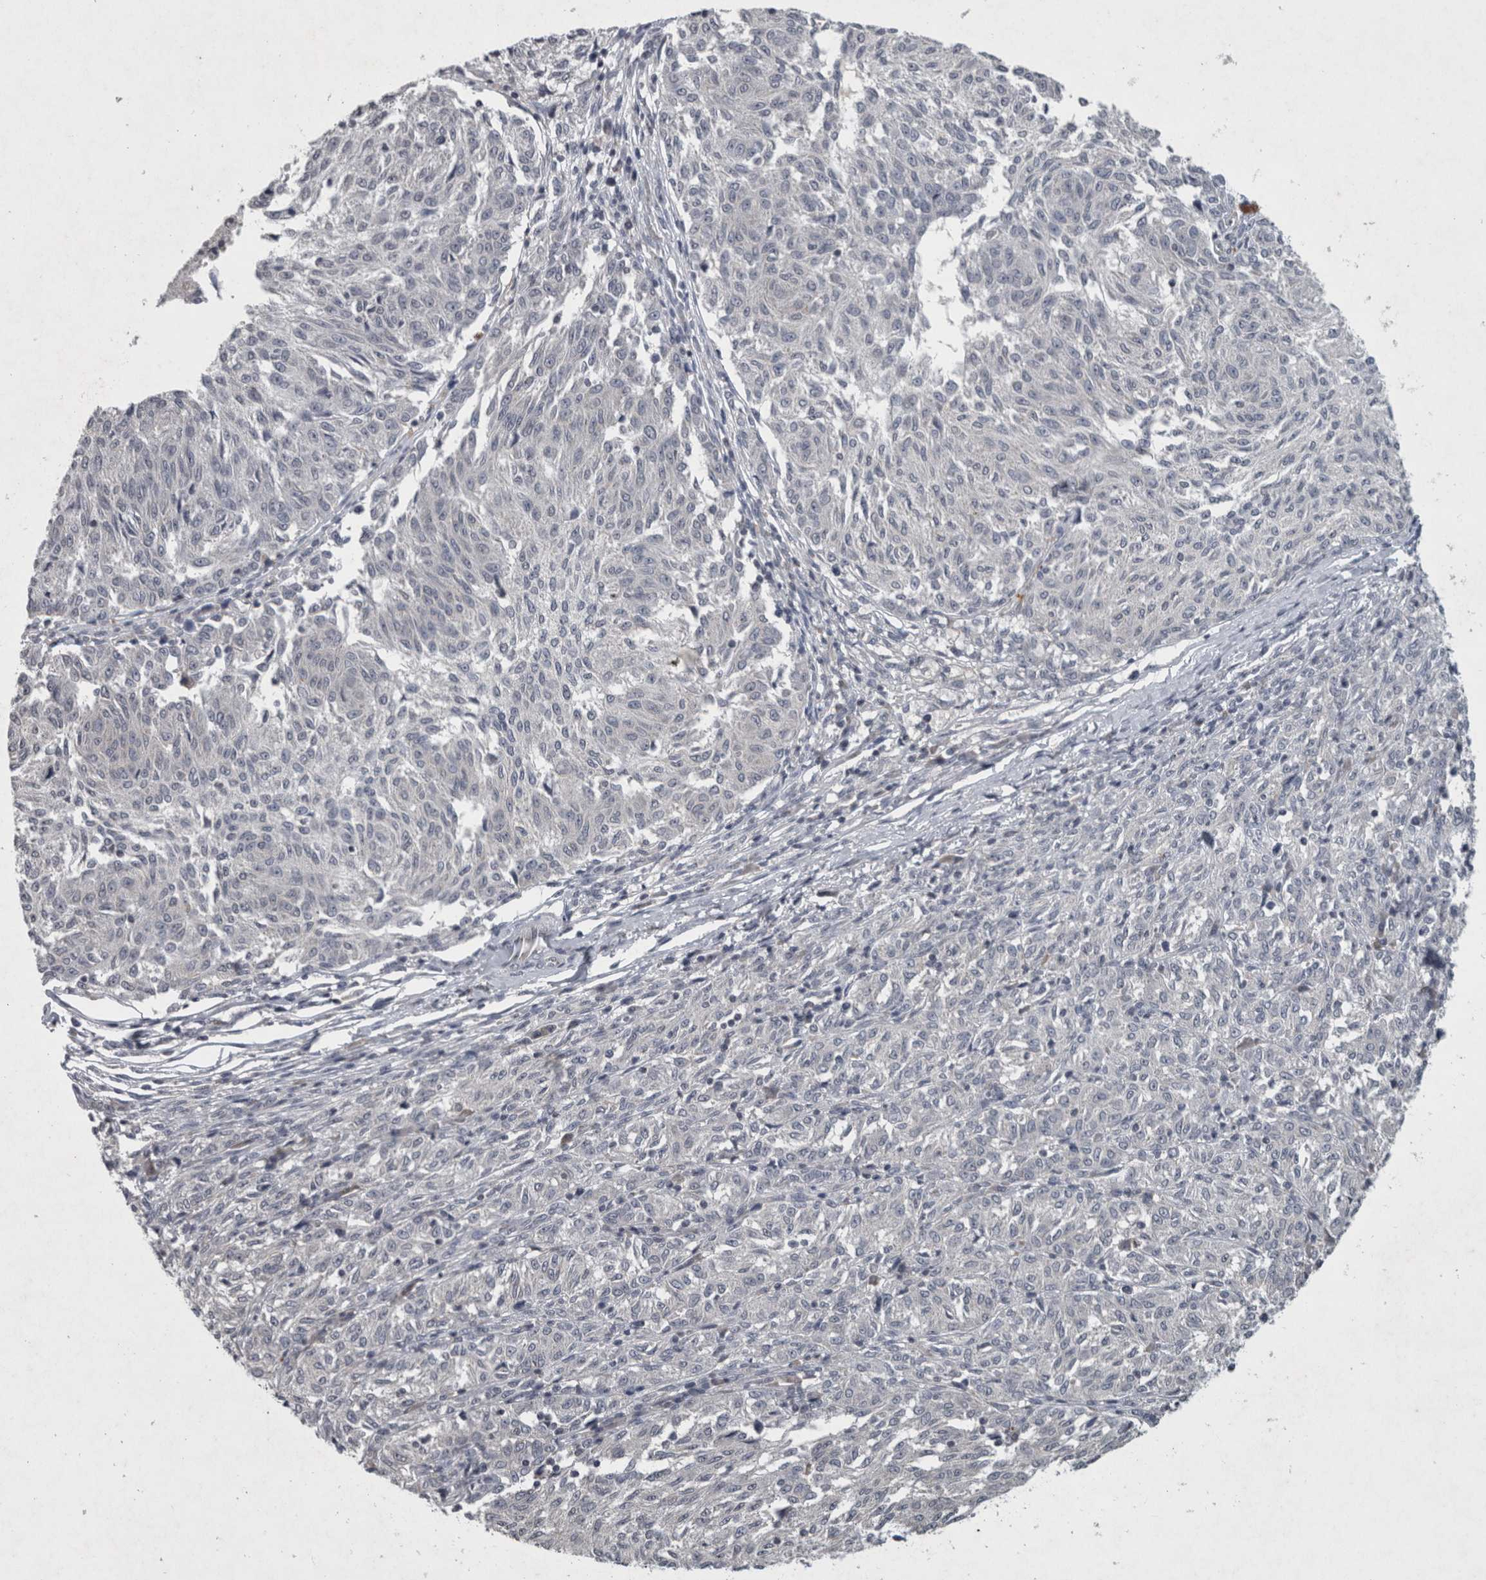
{"staining": {"intensity": "negative", "quantity": "none", "location": "none"}, "tissue": "melanoma", "cell_type": "Tumor cells", "image_type": "cancer", "snomed": [{"axis": "morphology", "description": "Malignant melanoma, NOS"}, {"axis": "topography", "description": "Skin"}], "caption": "Tumor cells show no significant staining in malignant melanoma.", "gene": "WNT7A", "patient": {"sex": "female", "age": 72}}